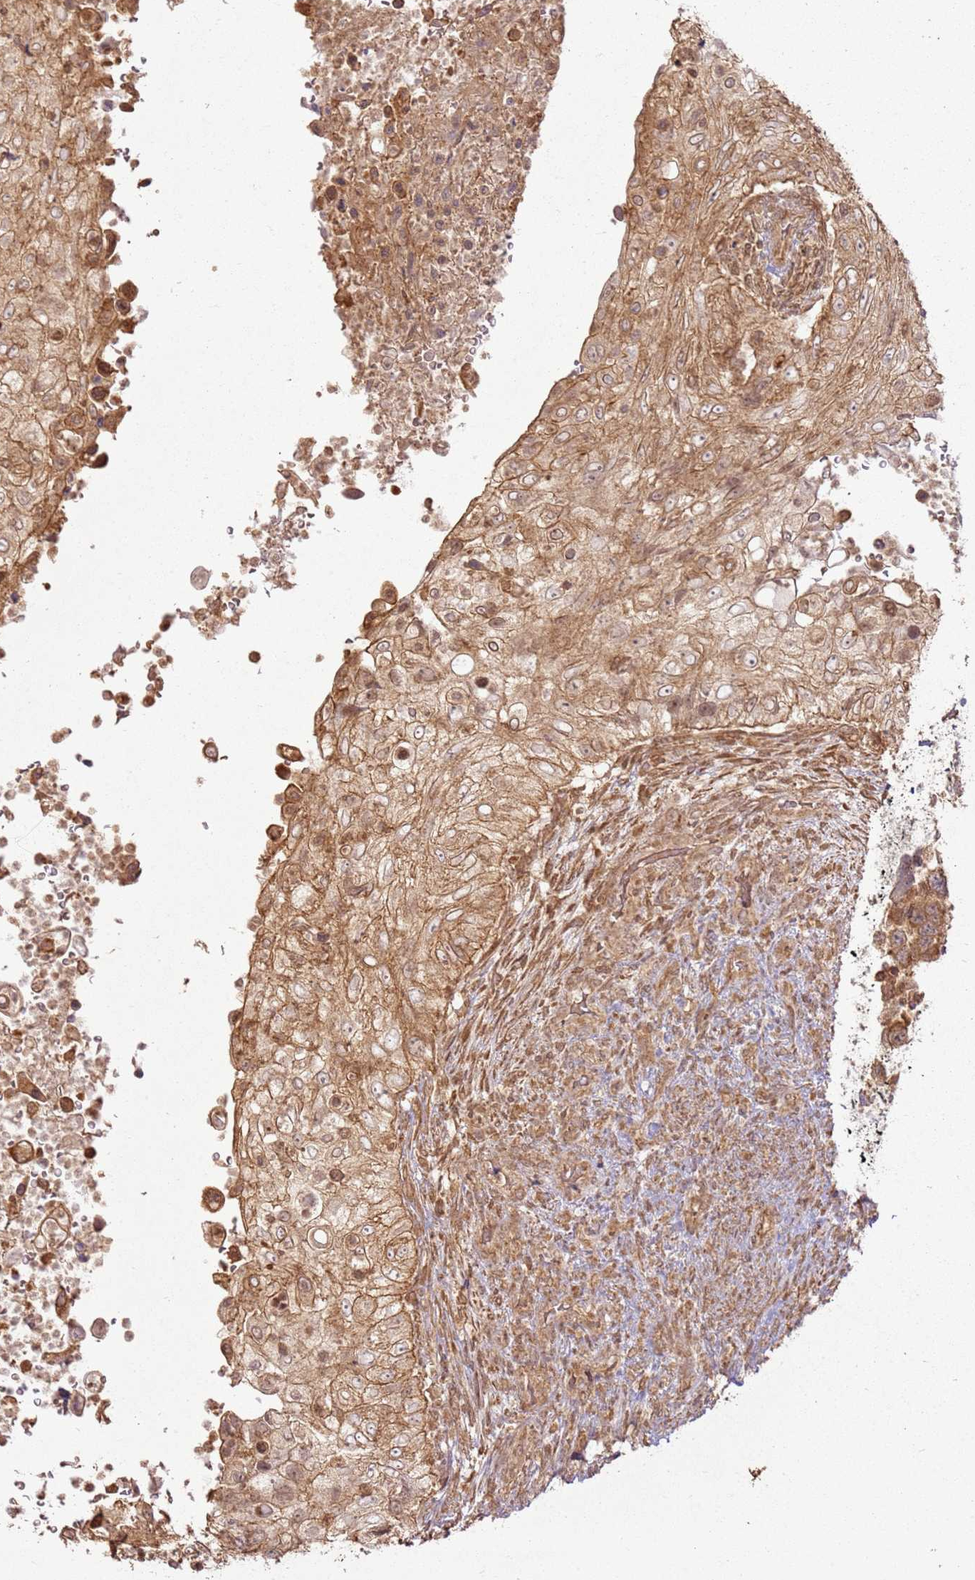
{"staining": {"intensity": "moderate", "quantity": ">75%", "location": "cytoplasmic/membranous"}, "tissue": "urothelial cancer", "cell_type": "Tumor cells", "image_type": "cancer", "snomed": [{"axis": "morphology", "description": "Urothelial carcinoma, High grade"}, {"axis": "topography", "description": "Urinary bladder"}], "caption": "Protein positivity by IHC reveals moderate cytoplasmic/membranous expression in about >75% of tumor cells in urothelial cancer.", "gene": "ZNF776", "patient": {"sex": "female", "age": 60}}